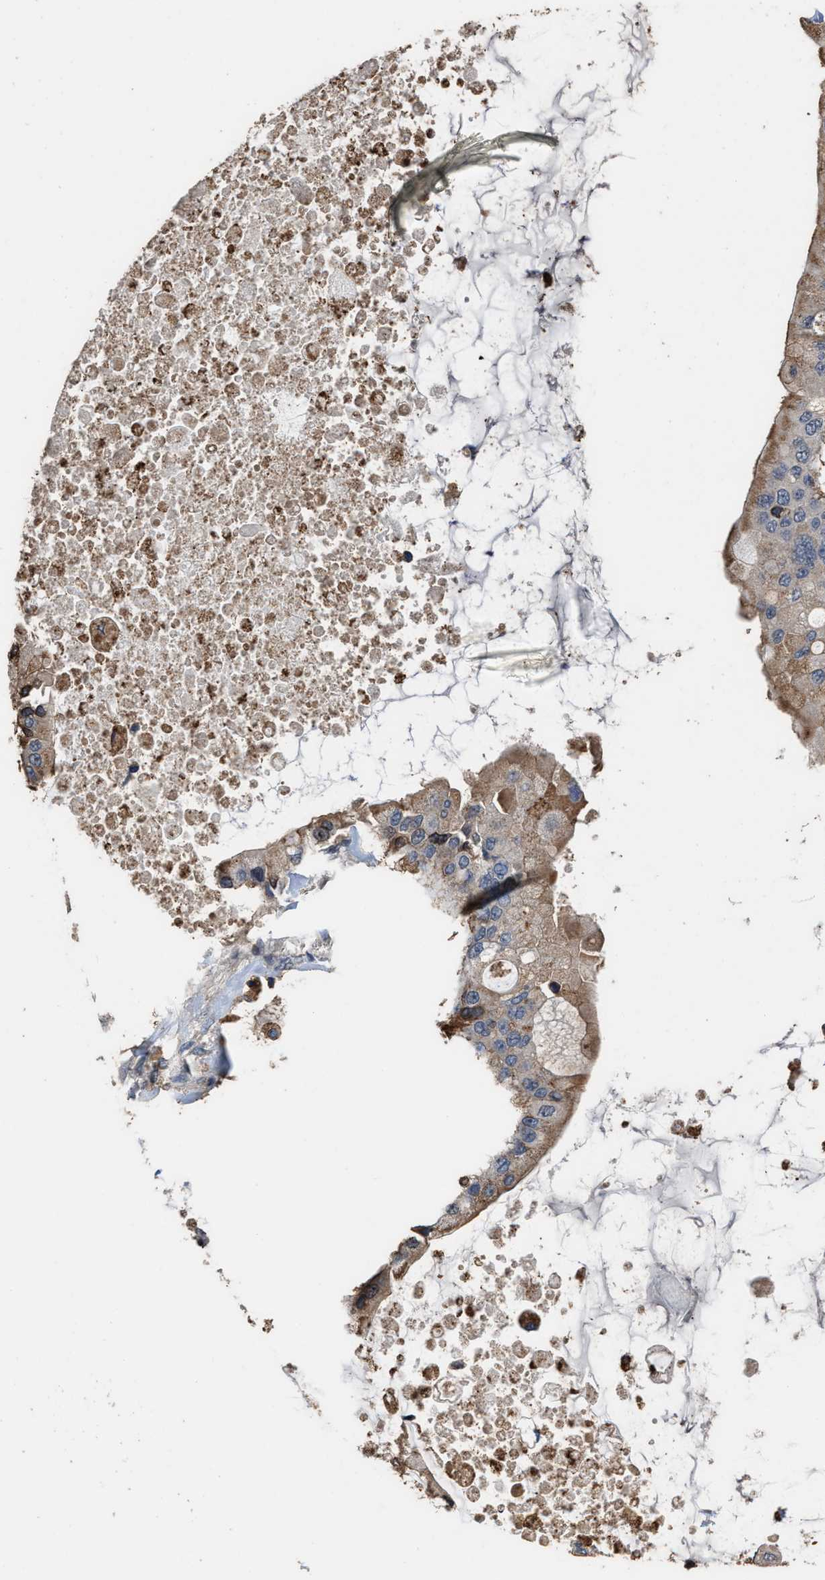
{"staining": {"intensity": "weak", "quantity": ">75%", "location": "cytoplasmic/membranous"}, "tissue": "liver cancer", "cell_type": "Tumor cells", "image_type": "cancer", "snomed": [{"axis": "morphology", "description": "Cholangiocarcinoma"}, {"axis": "topography", "description": "Liver"}], "caption": "Liver cancer (cholangiocarcinoma) tissue displays weak cytoplasmic/membranous expression in approximately >75% of tumor cells, visualized by immunohistochemistry.", "gene": "TDRKH", "patient": {"sex": "male", "age": 50}}